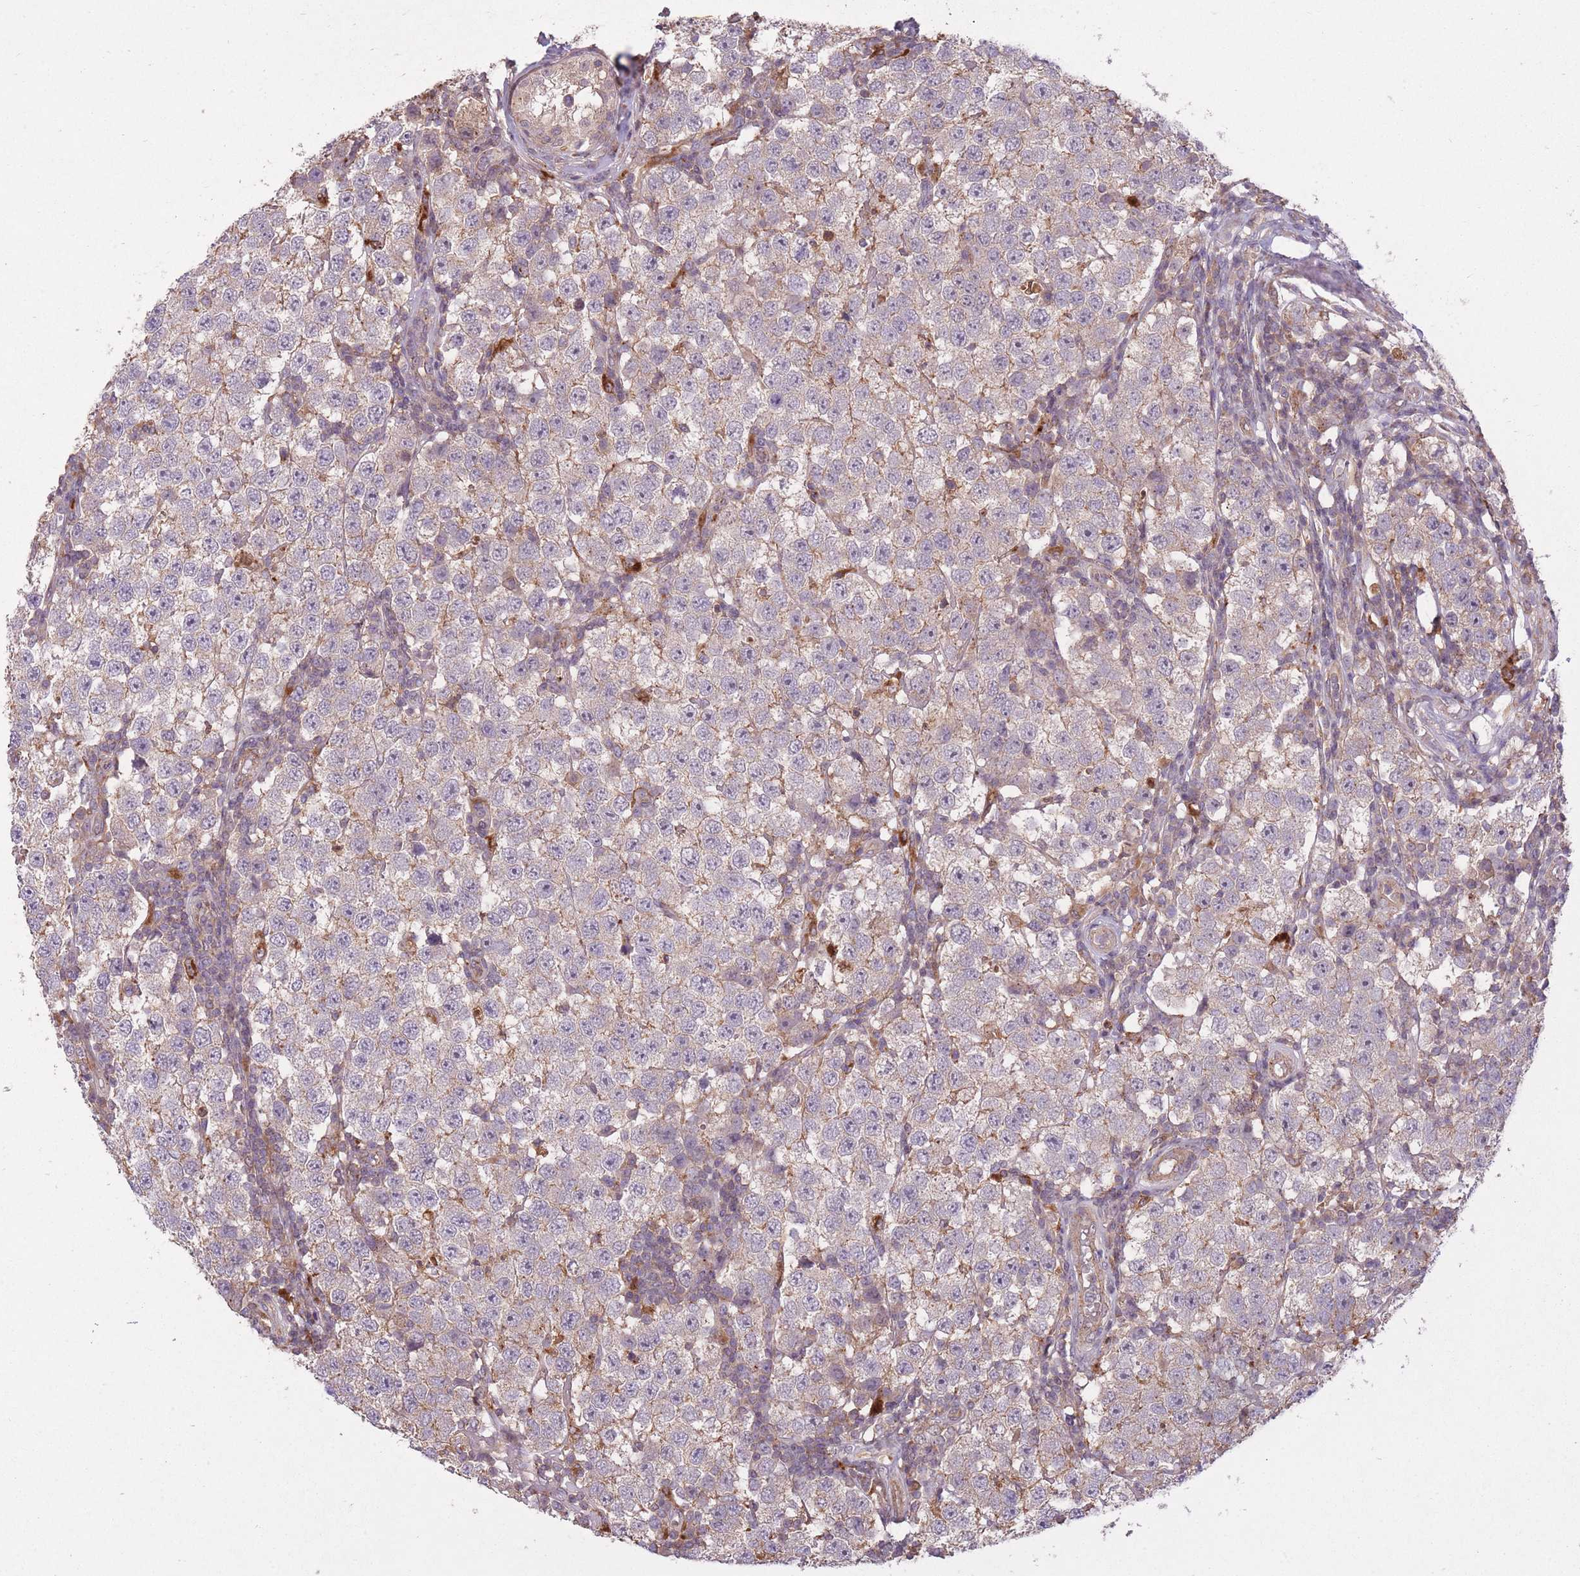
{"staining": {"intensity": "weak", "quantity": "<25%", "location": "cytoplasmic/membranous"}, "tissue": "testis cancer", "cell_type": "Tumor cells", "image_type": "cancer", "snomed": [{"axis": "morphology", "description": "Seminoma, NOS"}, {"axis": "topography", "description": "Testis"}], "caption": "Immunohistochemistry (IHC) photomicrograph of neoplastic tissue: human testis seminoma stained with DAB (3,3'-diaminobenzidine) displays no significant protein staining in tumor cells.", "gene": "POLR3F", "patient": {"sex": "male", "age": 34}}